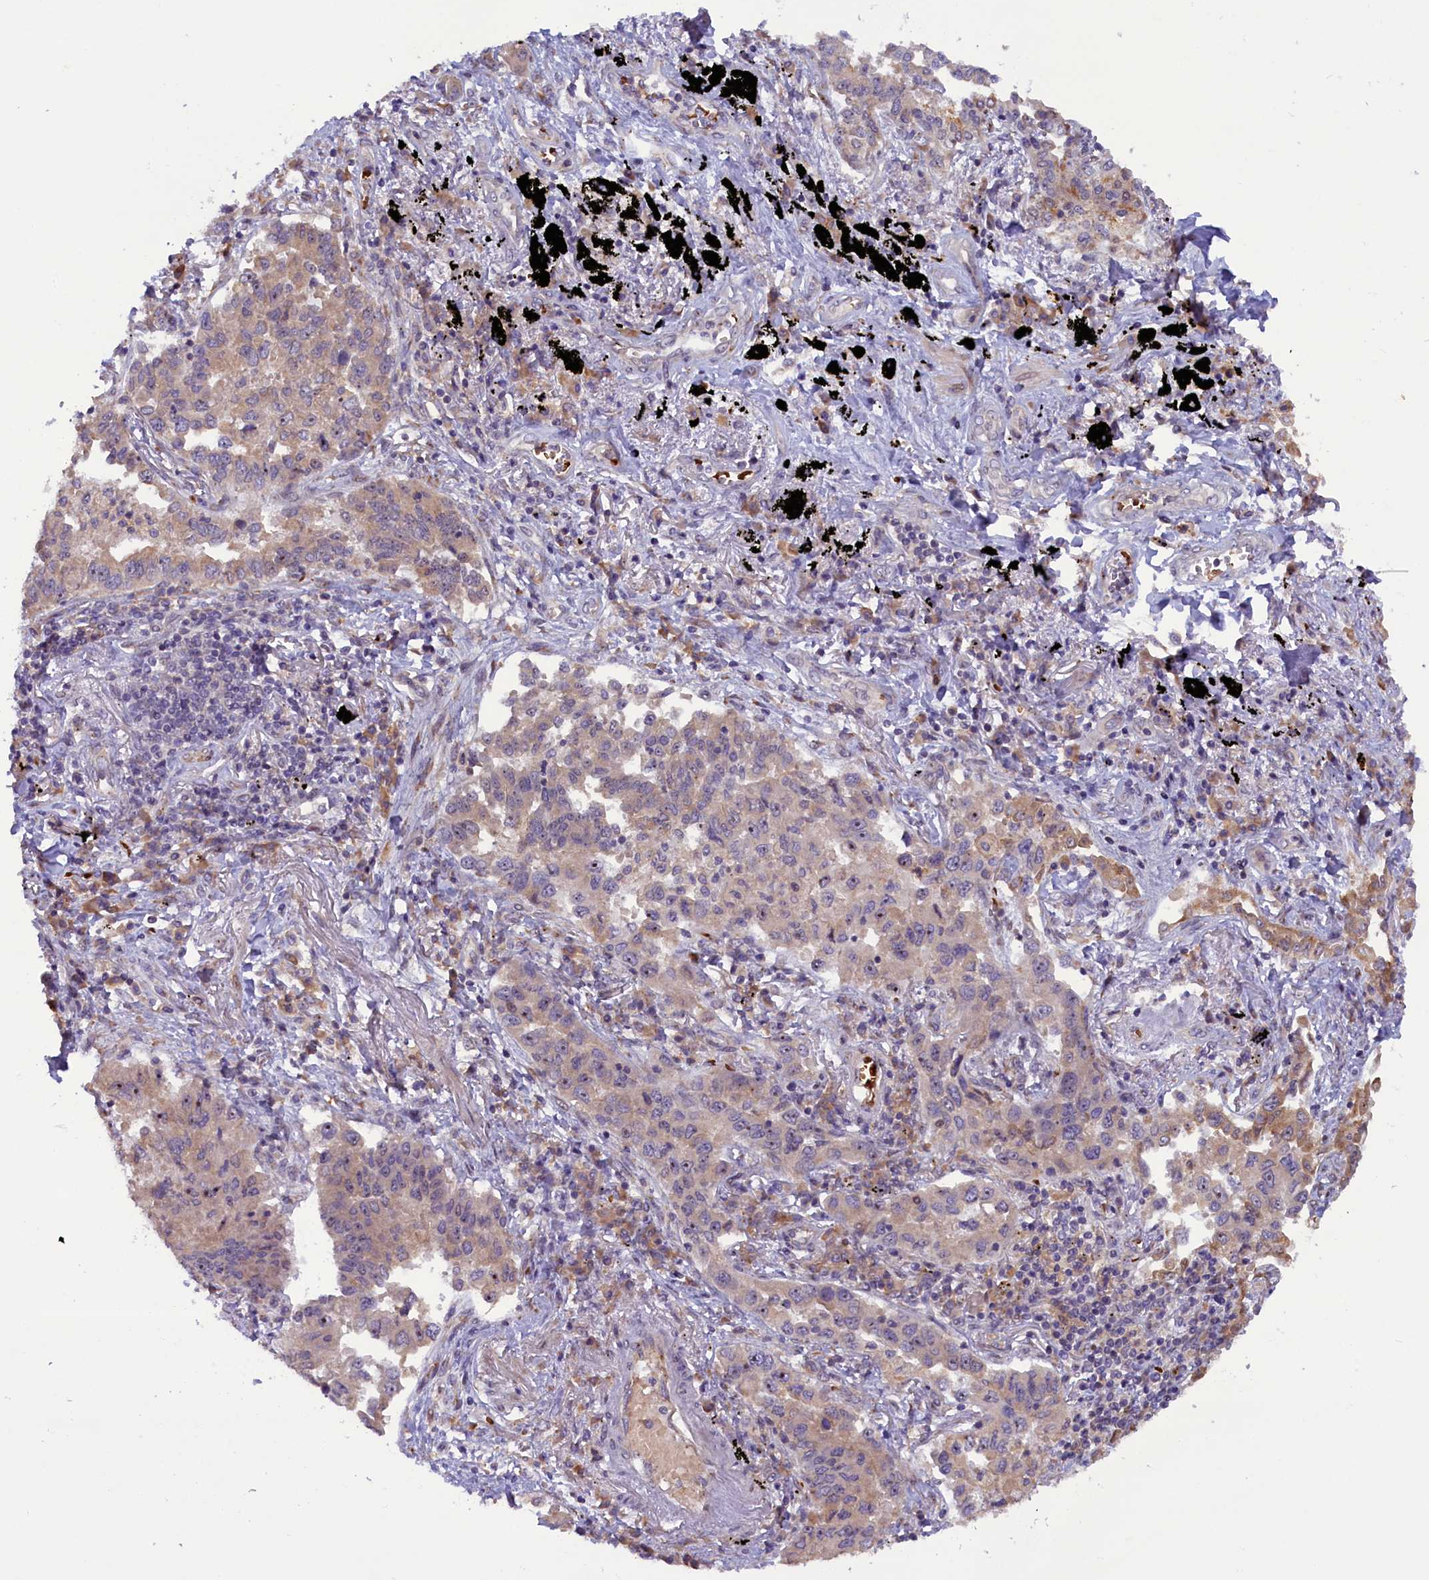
{"staining": {"intensity": "weak", "quantity": ">75%", "location": "cytoplasmic/membranous"}, "tissue": "lung cancer", "cell_type": "Tumor cells", "image_type": "cancer", "snomed": [{"axis": "morphology", "description": "Adenocarcinoma, NOS"}, {"axis": "topography", "description": "Lung"}], "caption": "Human lung adenocarcinoma stained for a protein (brown) displays weak cytoplasmic/membranous positive expression in approximately >75% of tumor cells.", "gene": "CCDC9B", "patient": {"sex": "male", "age": 67}}